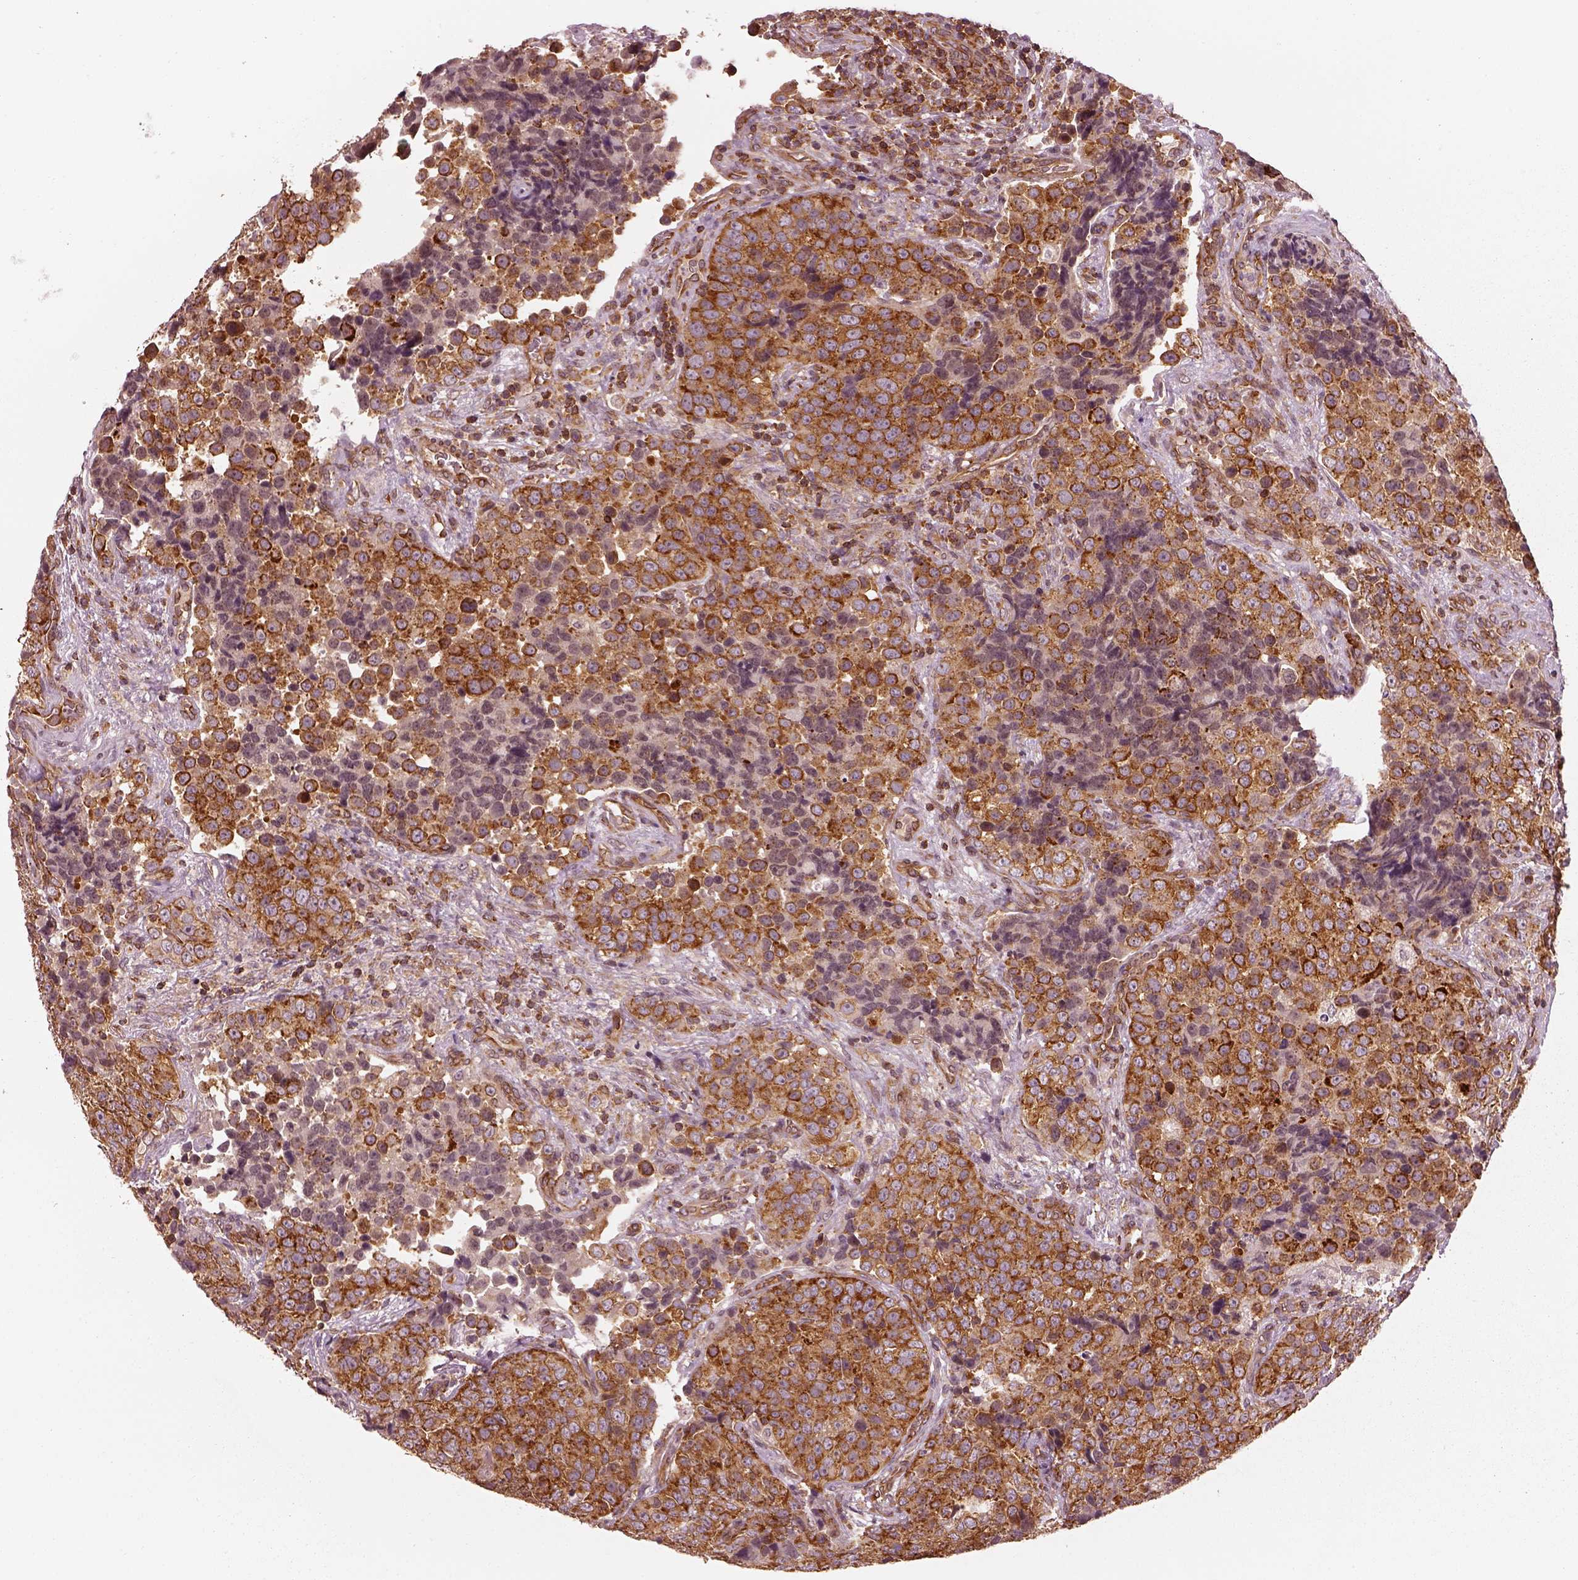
{"staining": {"intensity": "moderate", "quantity": ">75%", "location": "cytoplasmic/membranous"}, "tissue": "urothelial cancer", "cell_type": "Tumor cells", "image_type": "cancer", "snomed": [{"axis": "morphology", "description": "Urothelial carcinoma, NOS"}, {"axis": "topography", "description": "Urinary bladder"}], "caption": "Immunohistochemical staining of urothelial cancer displays medium levels of moderate cytoplasmic/membranous protein staining in about >75% of tumor cells.", "gene": "LSM14A", "patient": {"sex": "male", "age": 52}}